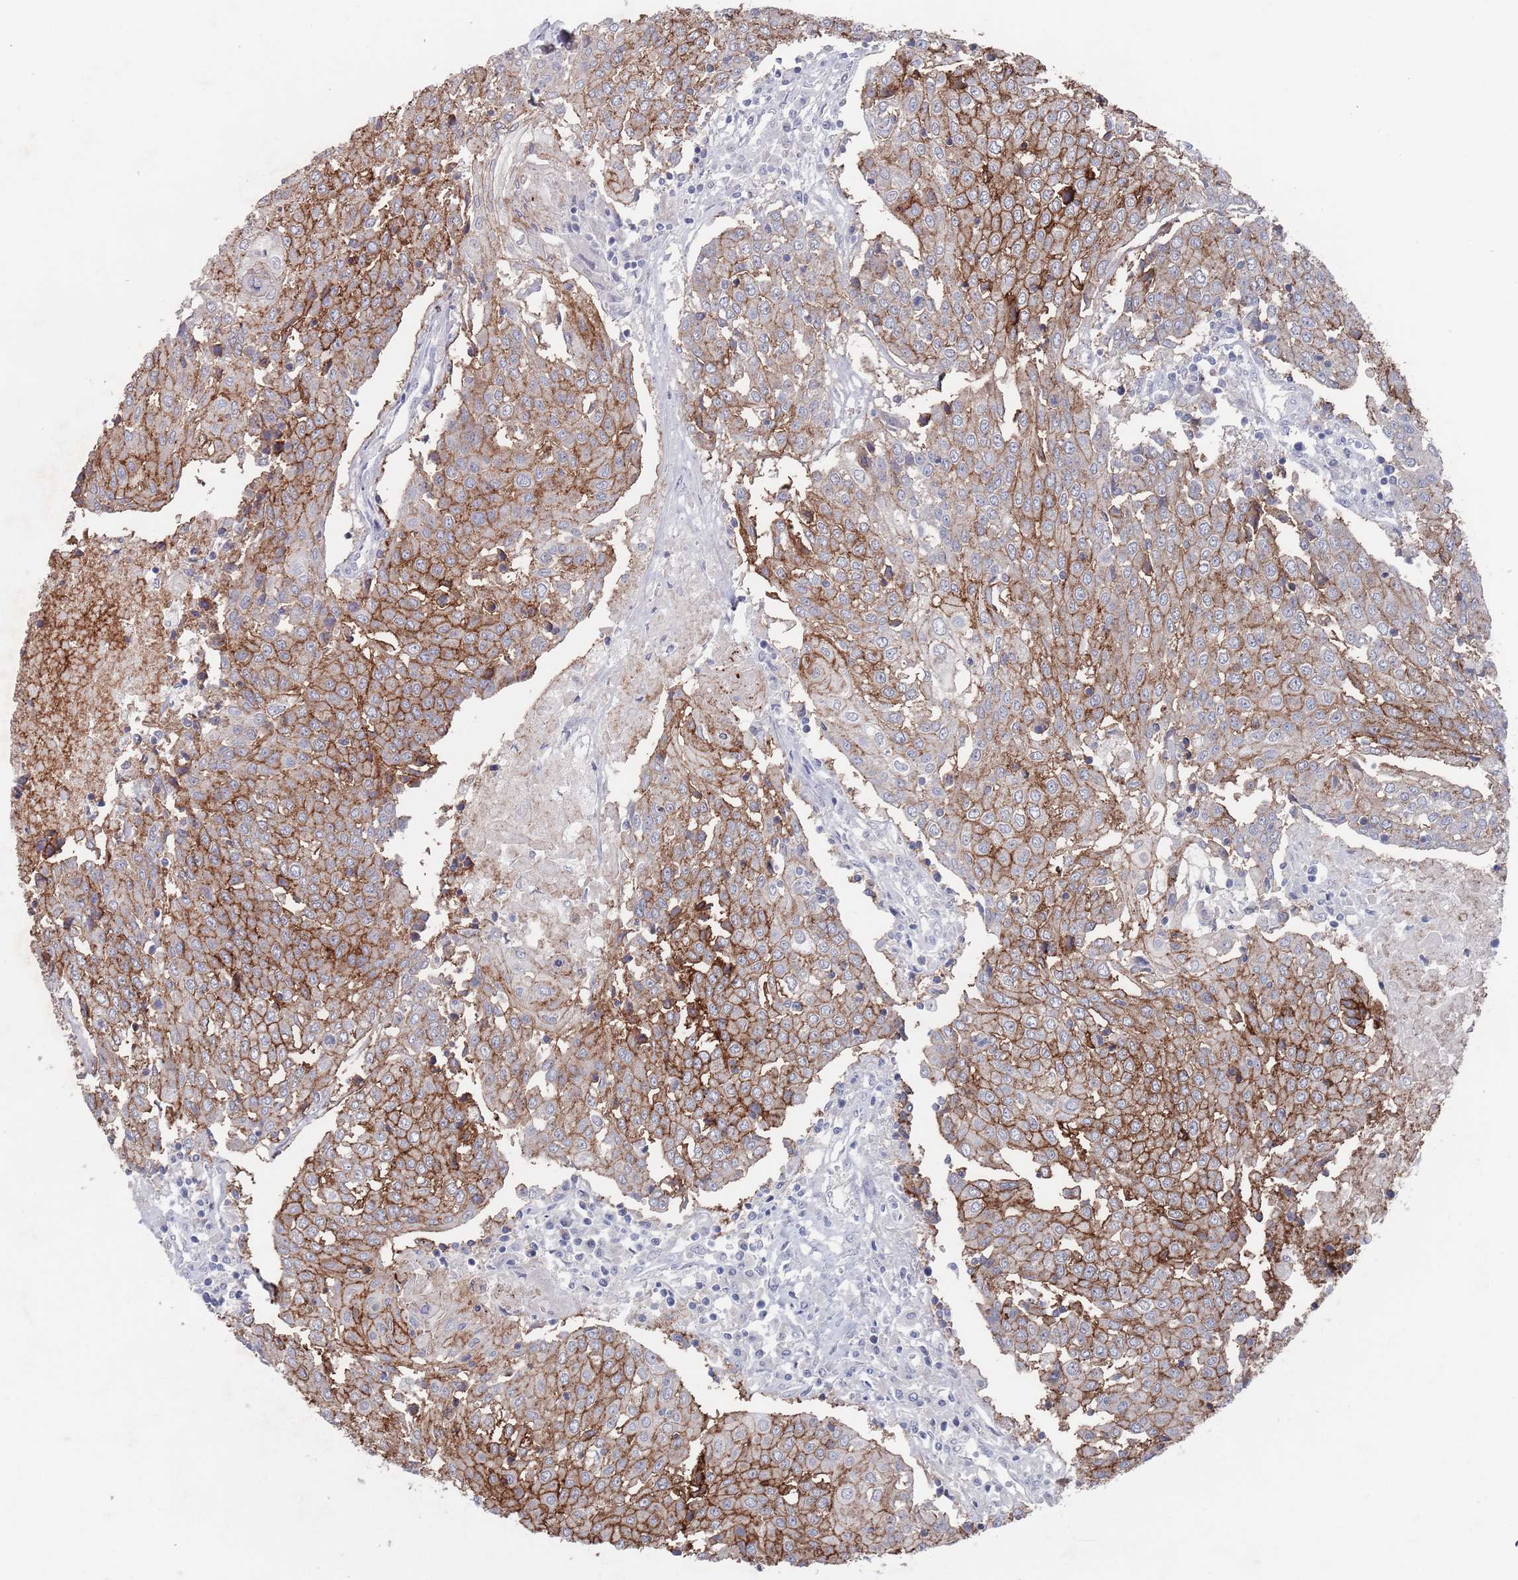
{"staining": {"intensity": "strong", "quantity": ">75%", "location": "cytoplasmic/membranous"}, "tissue": "urothelial cancer", "cell_type": "Tumor cells", "image_type": "cancer", "snomed": [{"axis": "morphology", "description": "Urothelial carcinoma, High grade"}, {"axis": "topography", "description": "Urinary bladder"}], "caption": "Immunohistochemistry (IHC) micrograph of neoplastic tissue: urothelial cancer stained using IHC demonstrates high levels of strong protein expression localized specifically in the cytoplasmic/membranous of tumor cells, appearing as a cytoplasmic/membranous brown color.", "gene": "PROM2", "patient": {"sex": "female", "age": 85}}